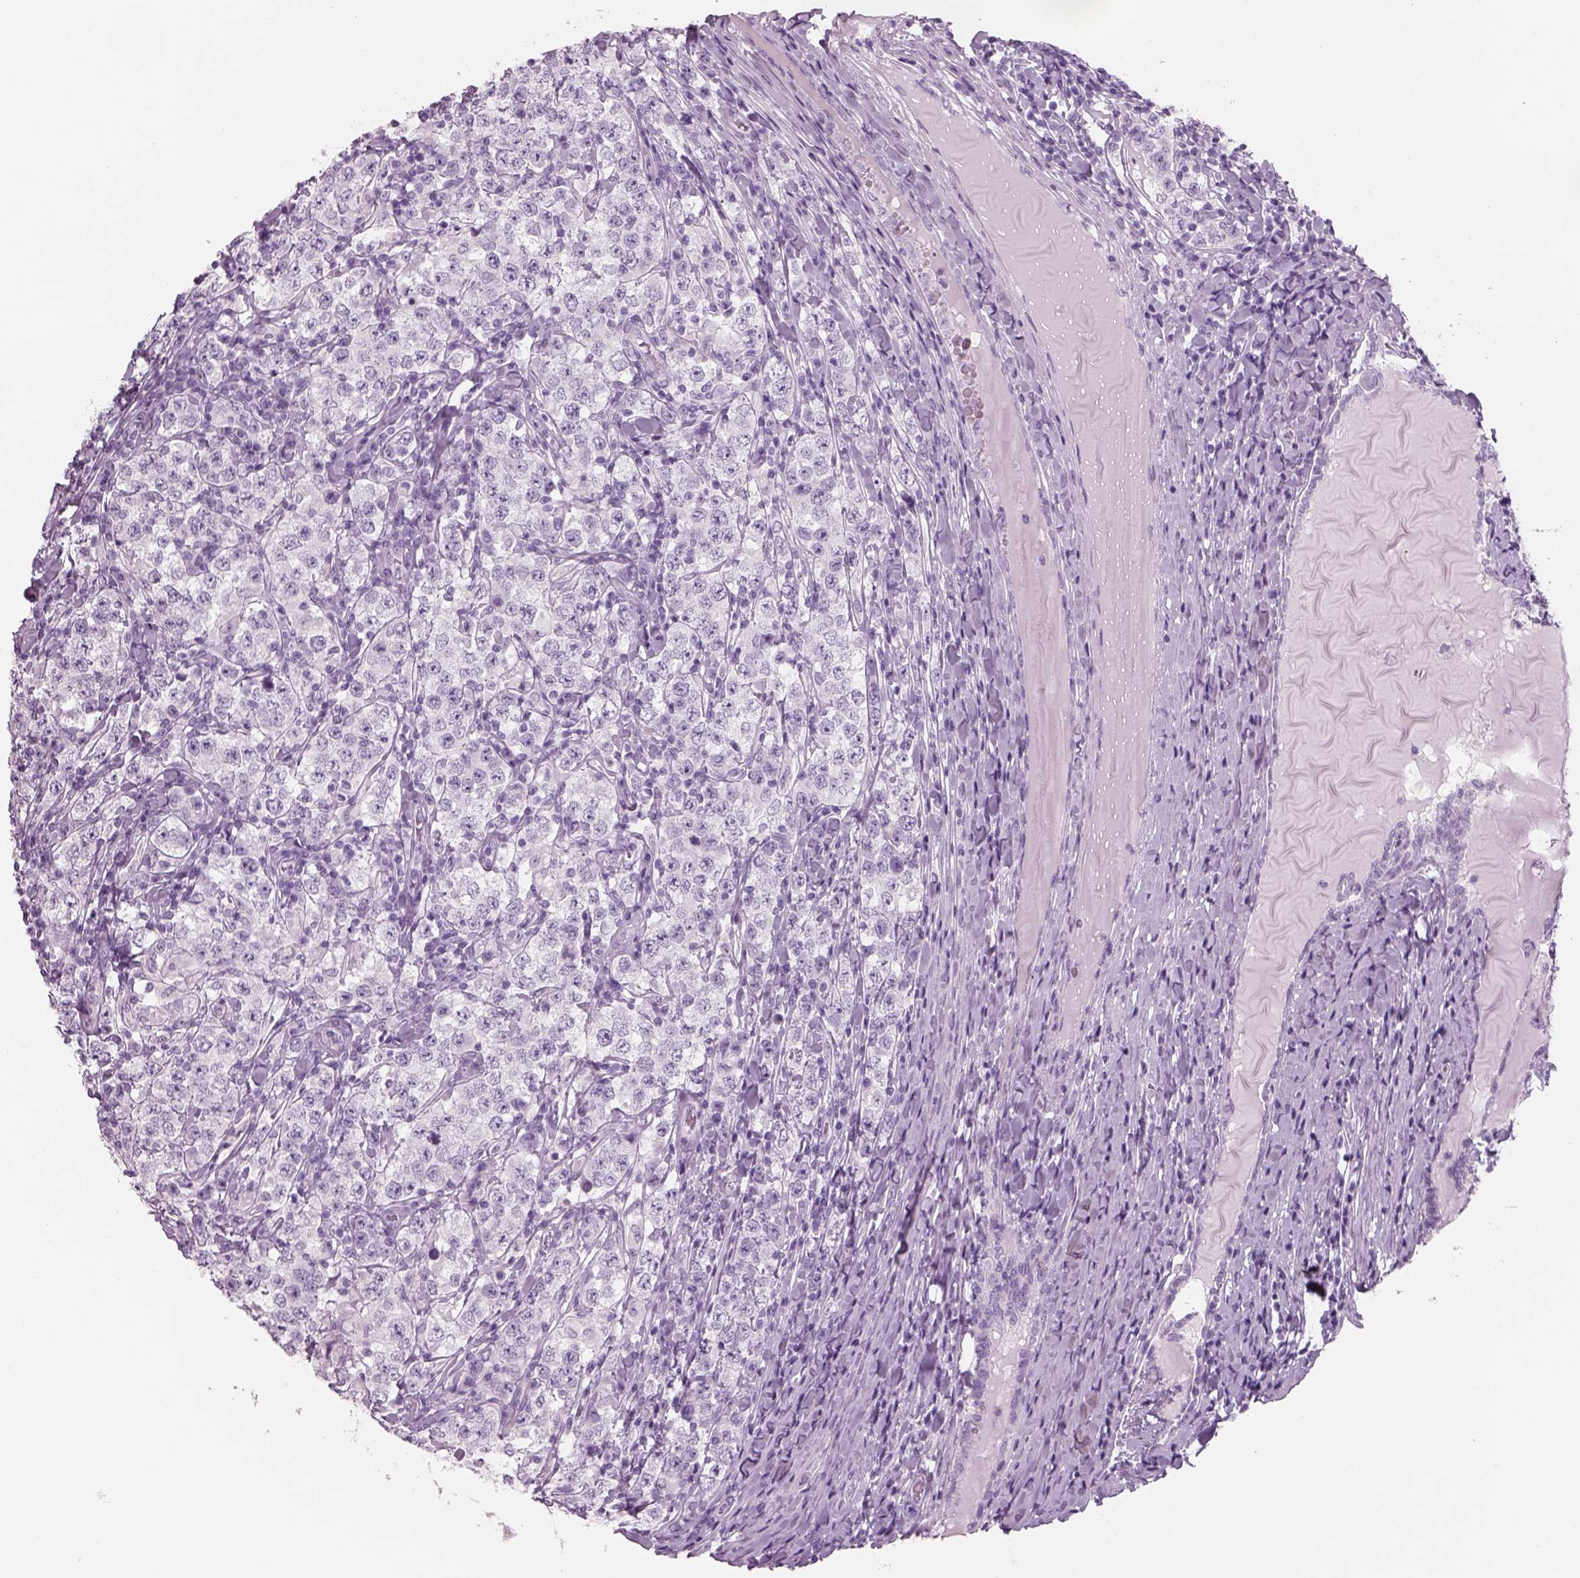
{"staining": {"intensity": "negative", "quantity": "none", "location": "none"}, "tissue": "testis cancer", "cell_type": "Tumor cells", "image_type": "cancer", "snomed": [{"axis": "morphology", "description": "Seminoma, NOS"}, {"axis": "morphology", "description": "Carcinoma, Embryonal, NOS"}, {"axis": "topography", "description": "Testis"}], "caption": "IHC image of neoplastic tissue: testis embryonal carcinoma stained with DAB (3,3'-diaminobenzidine) shows no significant protein staining in tumor cells. Brightfield microscopy of immunohistochemistry stained with DAB (brown) and hematoxylin (blue), captured at high magnification.", "gene": "RHO", "patient": {"sex": "male", "age": 41}}